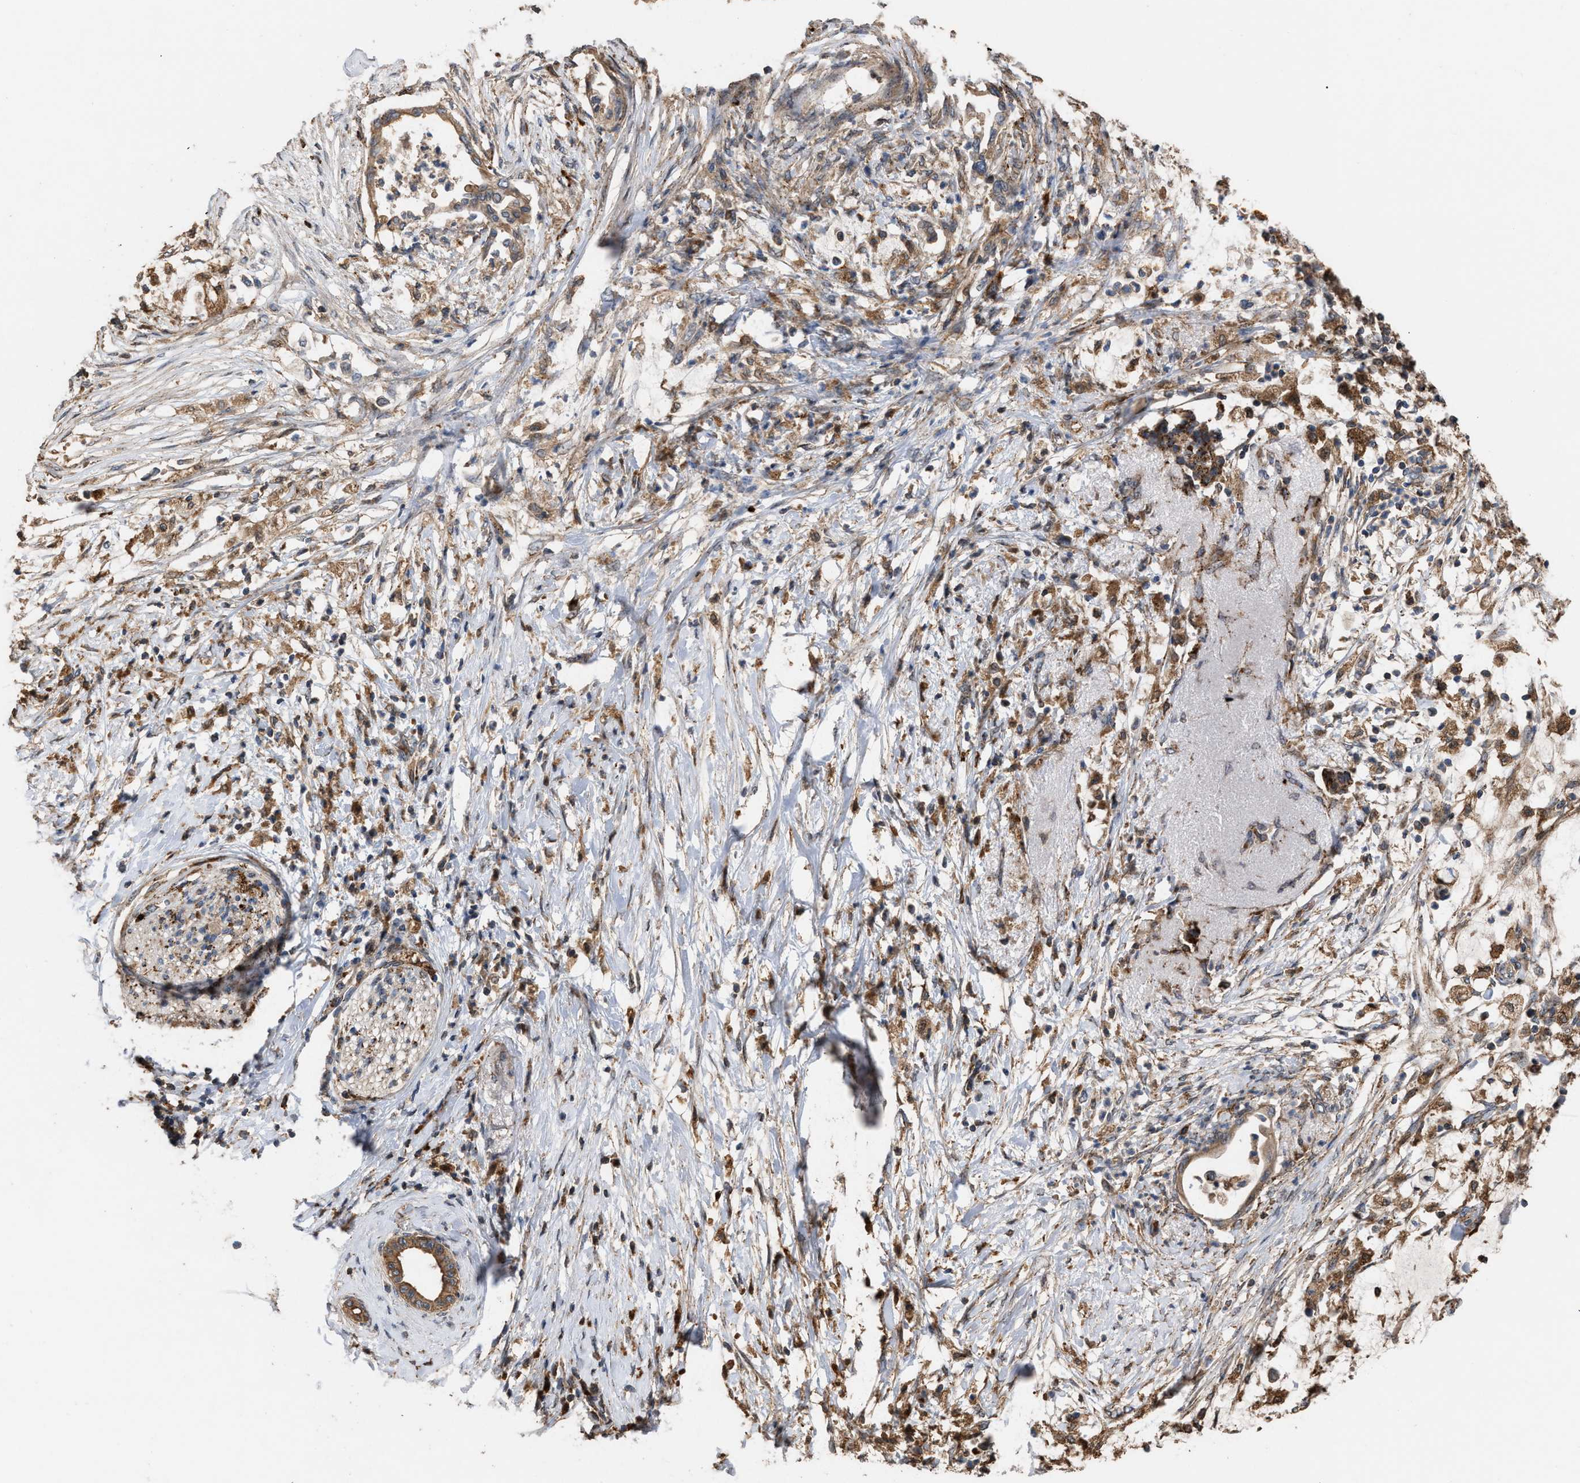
{"staining": {"intensity": "weak", "quantity": ">75%", "location": "cytoplasmic/membranous"}, "tissue": "pancreatic cancer", "cell_type": "Tumor cells", "image_type": "cancer", "snomed": [{"axis": "morphology", "description": "Normal tissue, NOS"}, {"axis": "morphology", "description": "Adenocarcinoma, NOS"}, {"axis": "topography", "description": "Pancreas"}, {"axis": "topography", "description": "Duodenum"}], "caption": "This is a histology image of immunohistochemistry staining of pancreatic cancer (adenocarcinoma), which shows weak positivity in the cytoplasmic/membranous of tumor cells.", "gene": "ELMO3", "patient": {"sex": "female", "age": 60}}